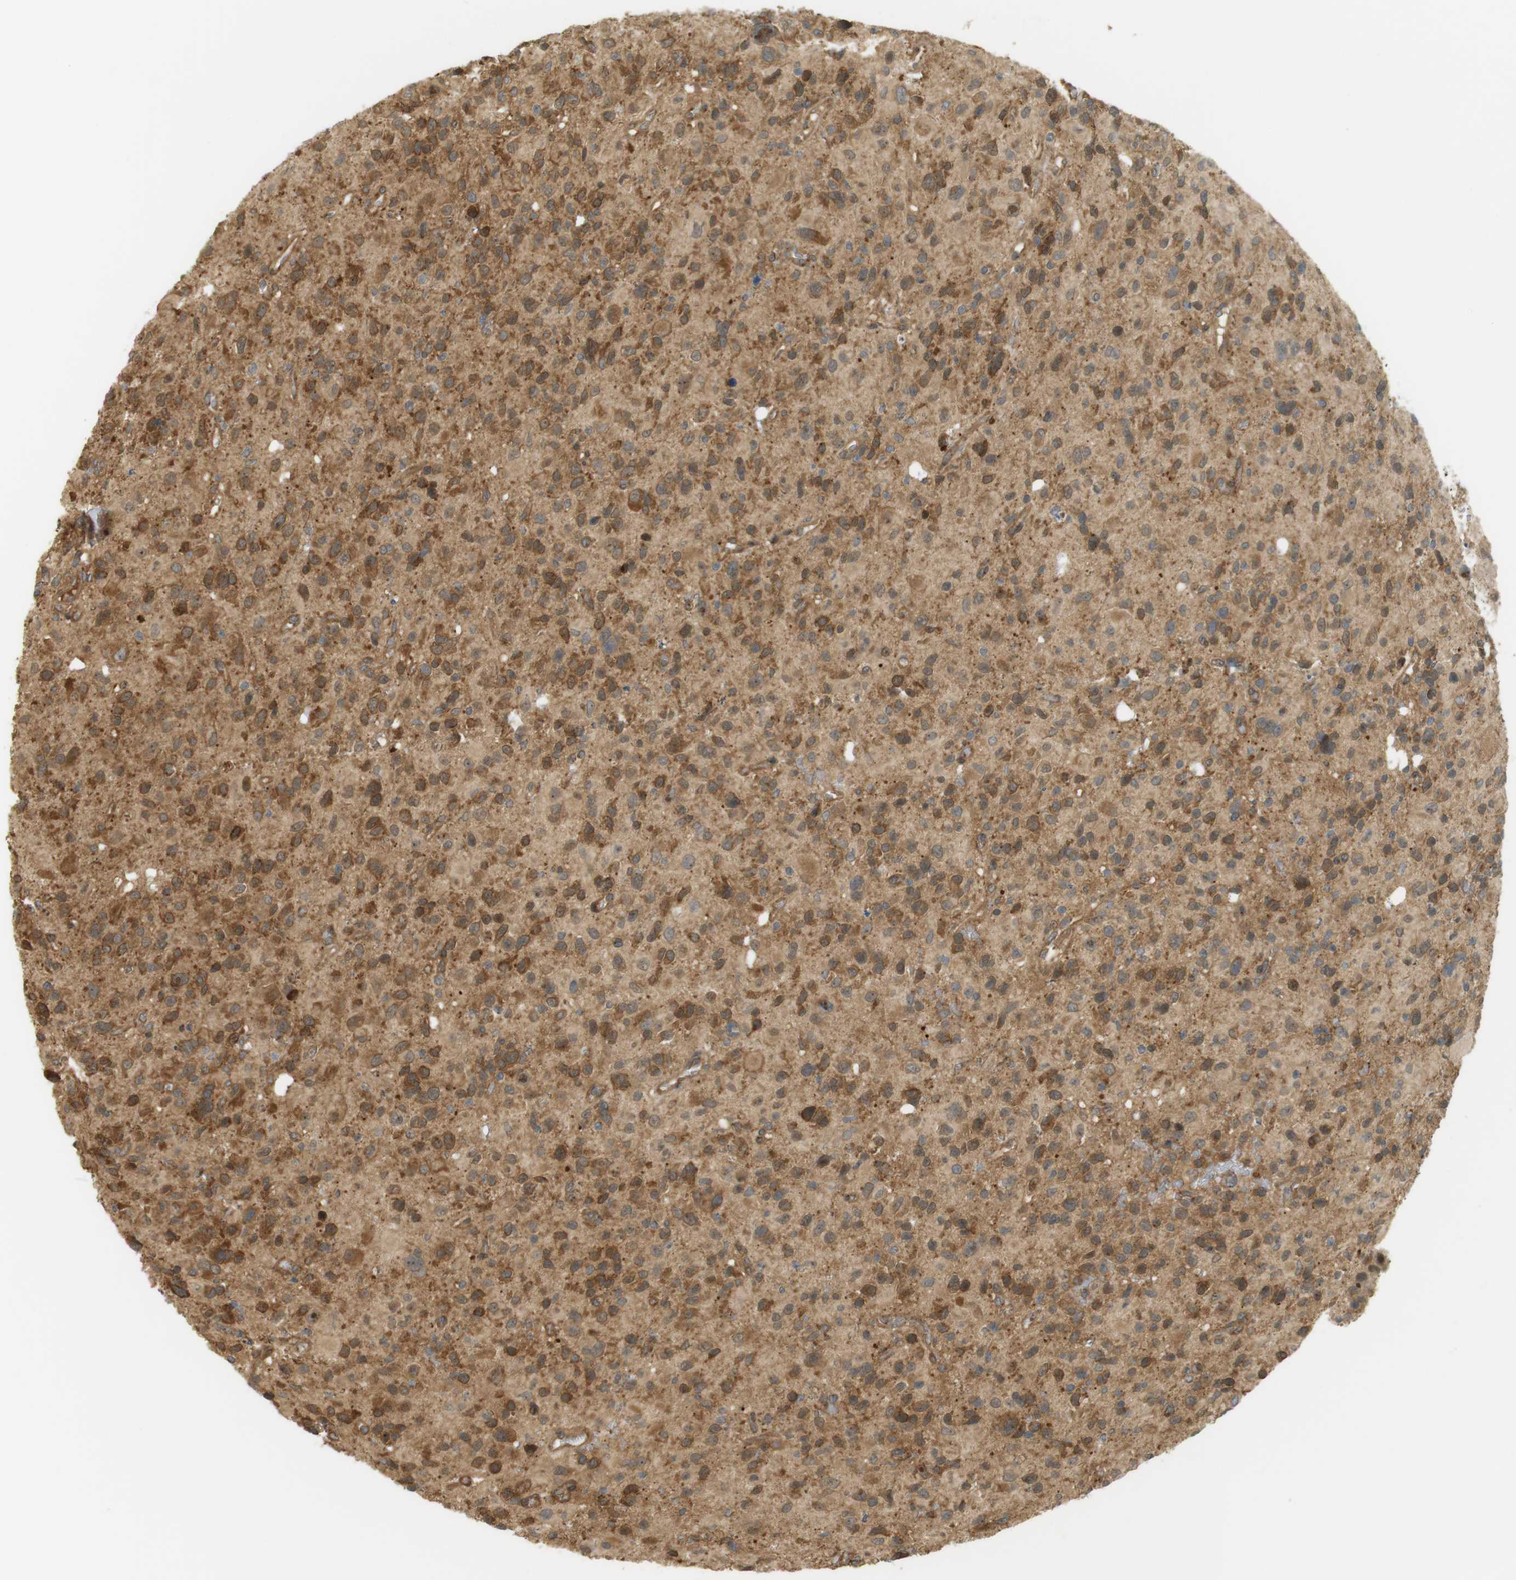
{"staining": {"intensity": "moderate", "quantity": ">75%", "location": "cytoplasmic/membranous,nuclear"}, "tissue": "glioma", "cell_type": "Tumor cells", "image_type": "cancer", "snomed": [{"axis": "morphology", "description": "Glioma, malignant, High grade"}, {"axis": "topography", "description": "Brain"}], "caption": "A histopathology image of human glioma stained for a protein demonstrates moderate cytoplasmic/membranous and nuclear brown staining in tumor cells. The staining is performed using DAB brown chromogen to label protein expression. The nuclei are counter-stained blue using hematoxylin.", "gene": "PA2G4", "patient": {"sex": "male", "age": 48}}